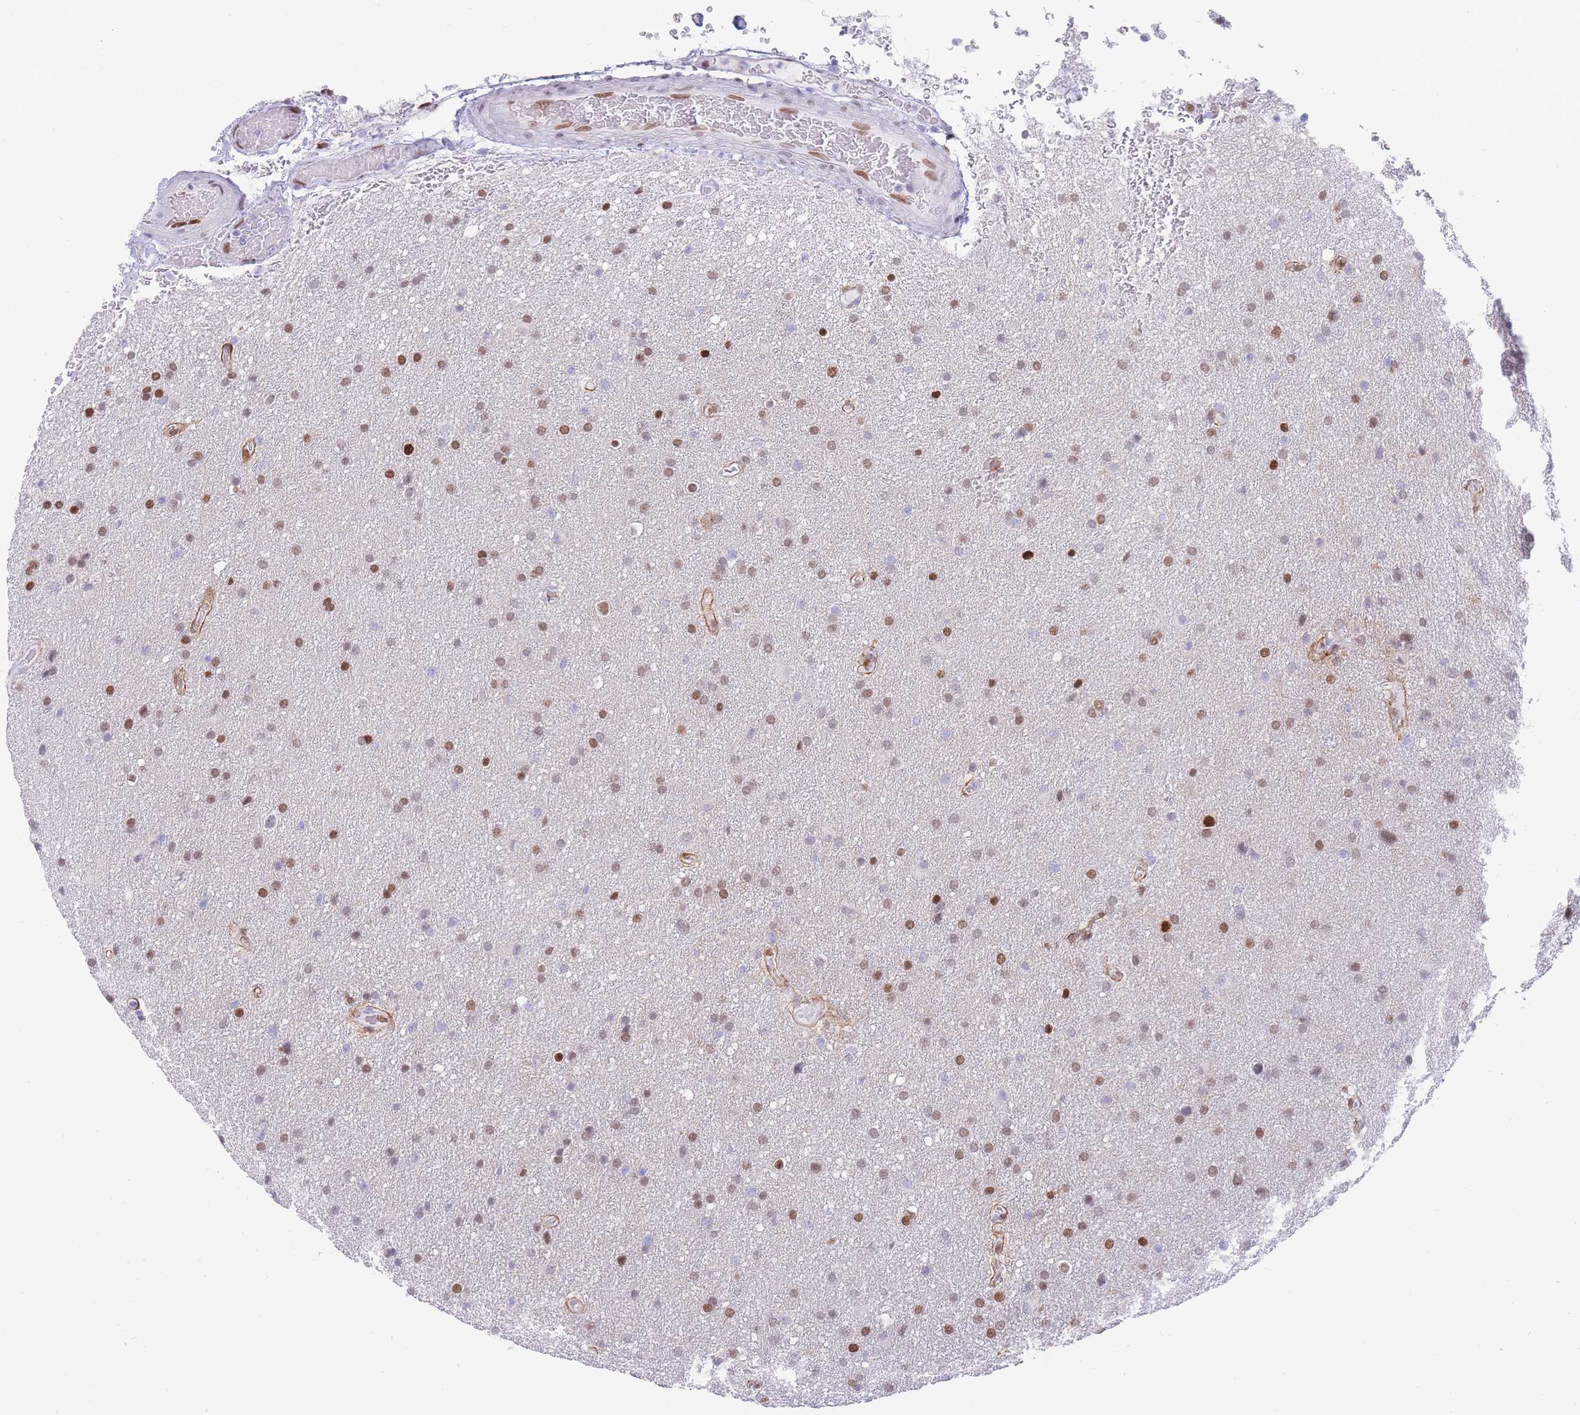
{"staining": {"intensity": "weak", "quantity": "25%-75%", "location": "nuclear"}, "tissue": "glioma", "cell_type": "Tumor cells", "image_type": "cancer", "snomed": [{"axis": "morphology", "description": "Glioma, malignant, Low grade"}, {"axis": "topography", "description": "Brain"}], "caption": "About 25%-75% of tumor cells in low-grade glioma (malignant) demonstrate weak nuclear protein staining as visualized by brown immunohistochemical staining.", "gene": "PSMB5", "patient": {"sex": "female", "age": 32}}